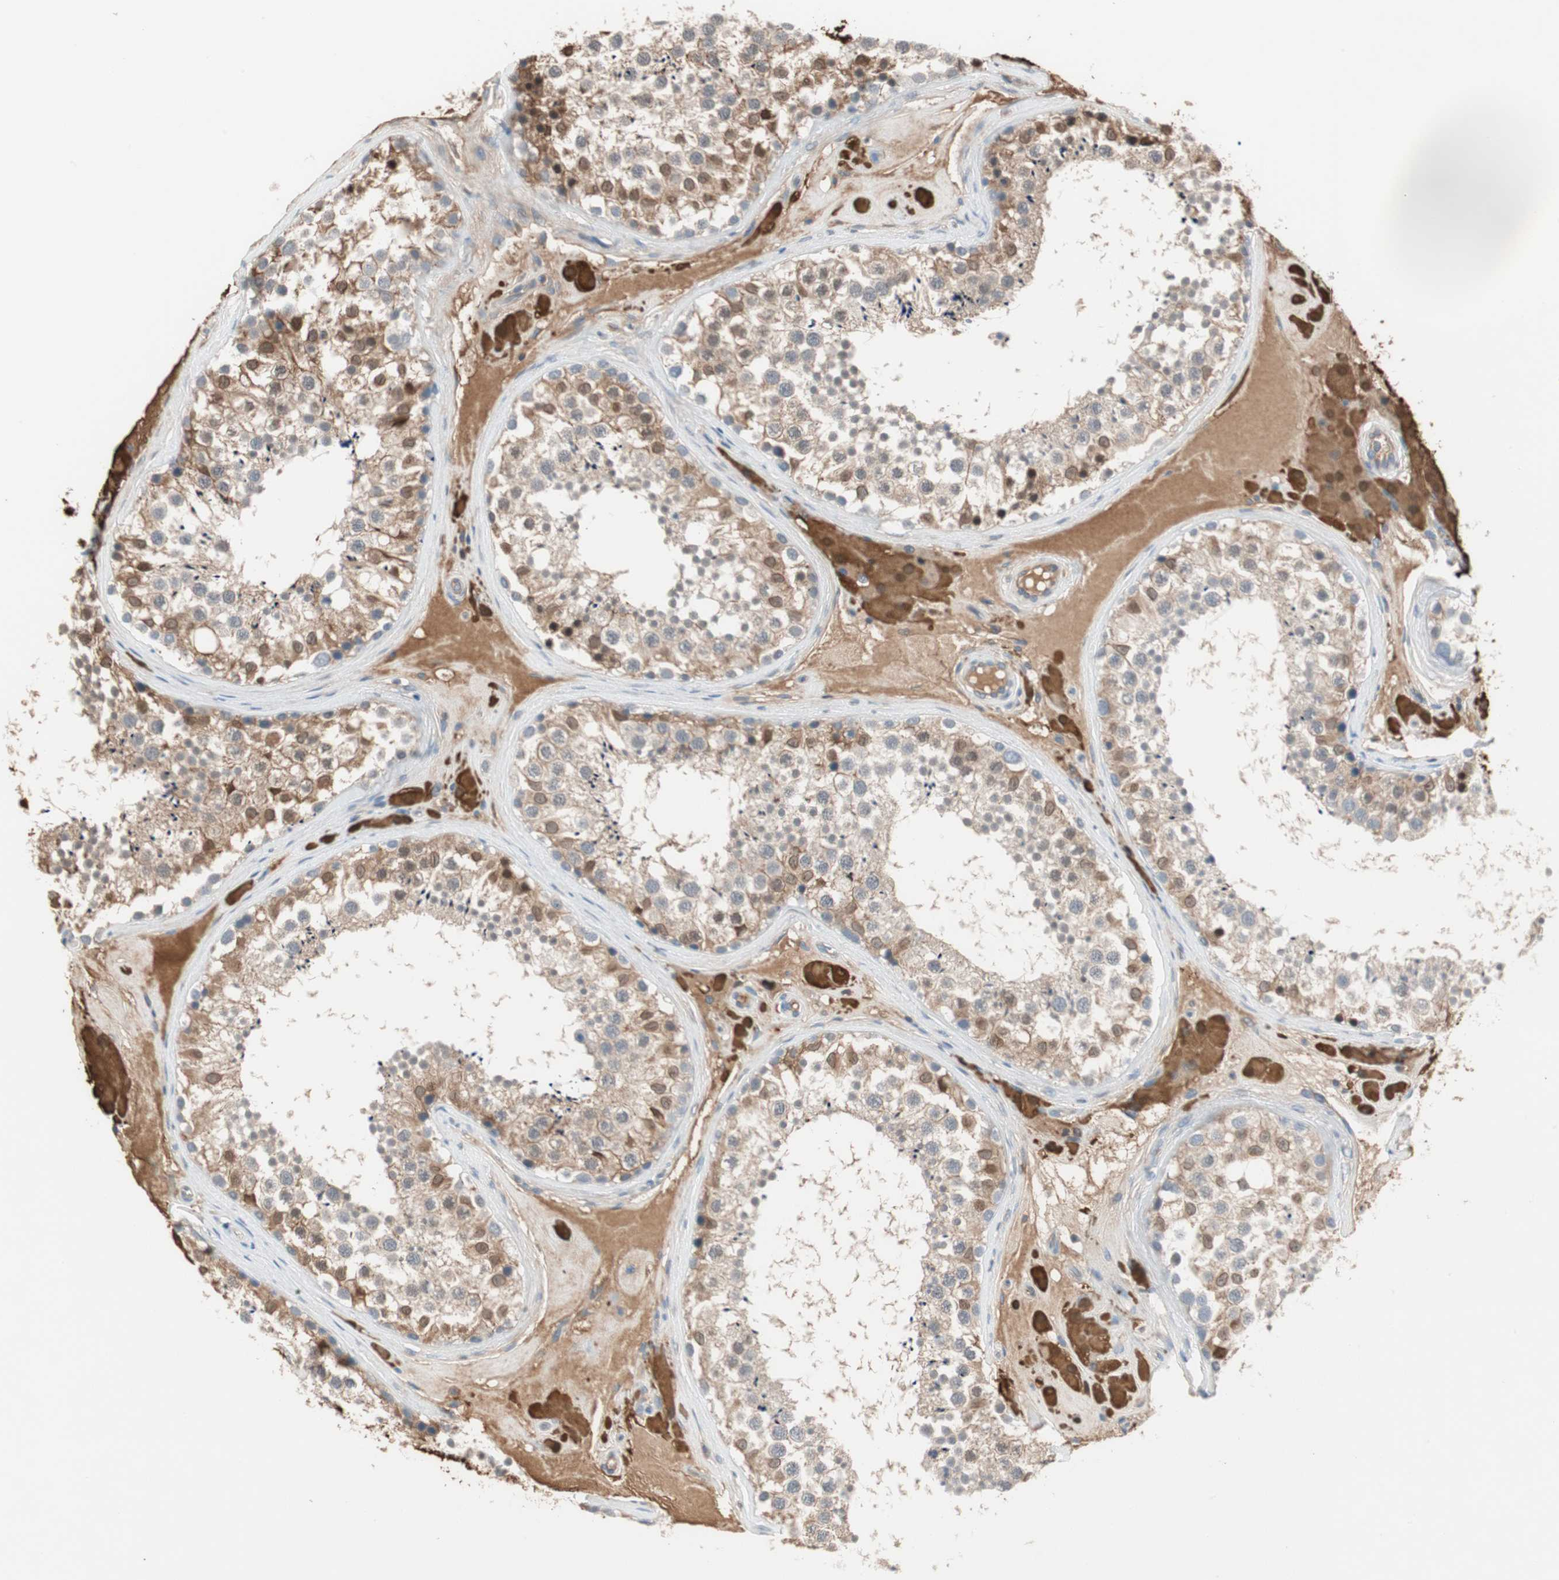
{"staining": {"intensity": "moderate", "quantity": ">75%", "location": "cytoplasmic/membranous,nuclear"}, "tissue": "testis", "cell_type": "Cells in seminiferous ducts", "image_type": "normal", "snomed": [{"axis": "morphology", "description": "Normal tissue, NOS"}, {"axis": "topography", "description": "Testis"}], "caption": "IHC of benign human testis reveals medium levels of moderate cytoplasmic/membranous,nuclear positivity in approximately >75% of cells in seminiferous ducts.", "gene": "CDK3", "patient": {"sex": "male", "age": 46}}